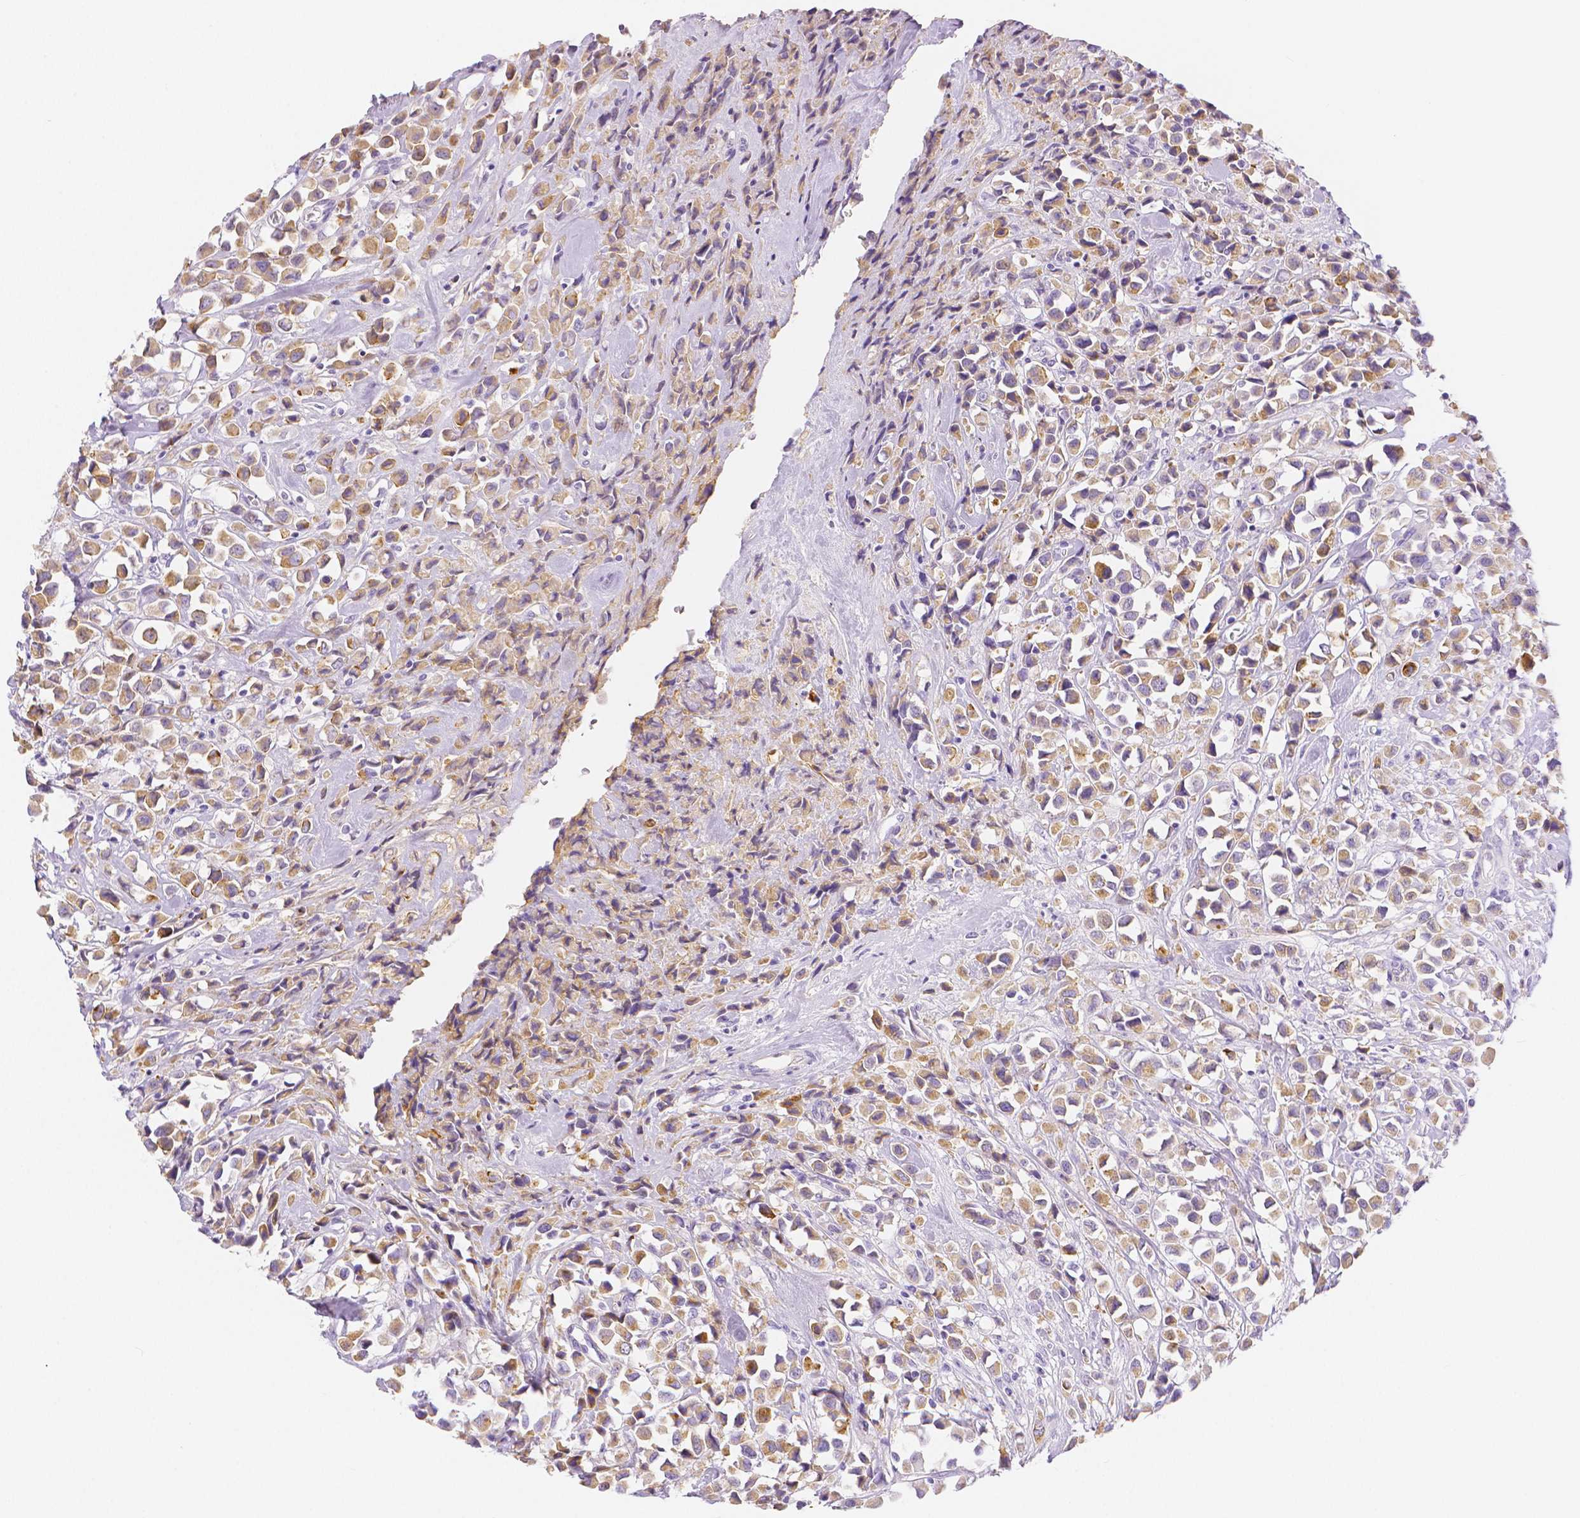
{"staining": {"intensity": "moderate", "quantity": "25%-75%", "location": "cytoplasmic/membranous"}, "tissue": "breast cancer", "cell_type": "Tumor cells", "image_type": "cancer", "snomed": [{"axis": "morphology", "description": "Duct carcinoma"}, {"axis": "topography", "description": "Breast"}], "caption": "This is an image of IHC staining of breast cancer, which shows moderate staining in the cytoplasmic/membranous of tumor cells.", "gene": "SLC27A5", "patient": {"sex": "female", "age": 61}}